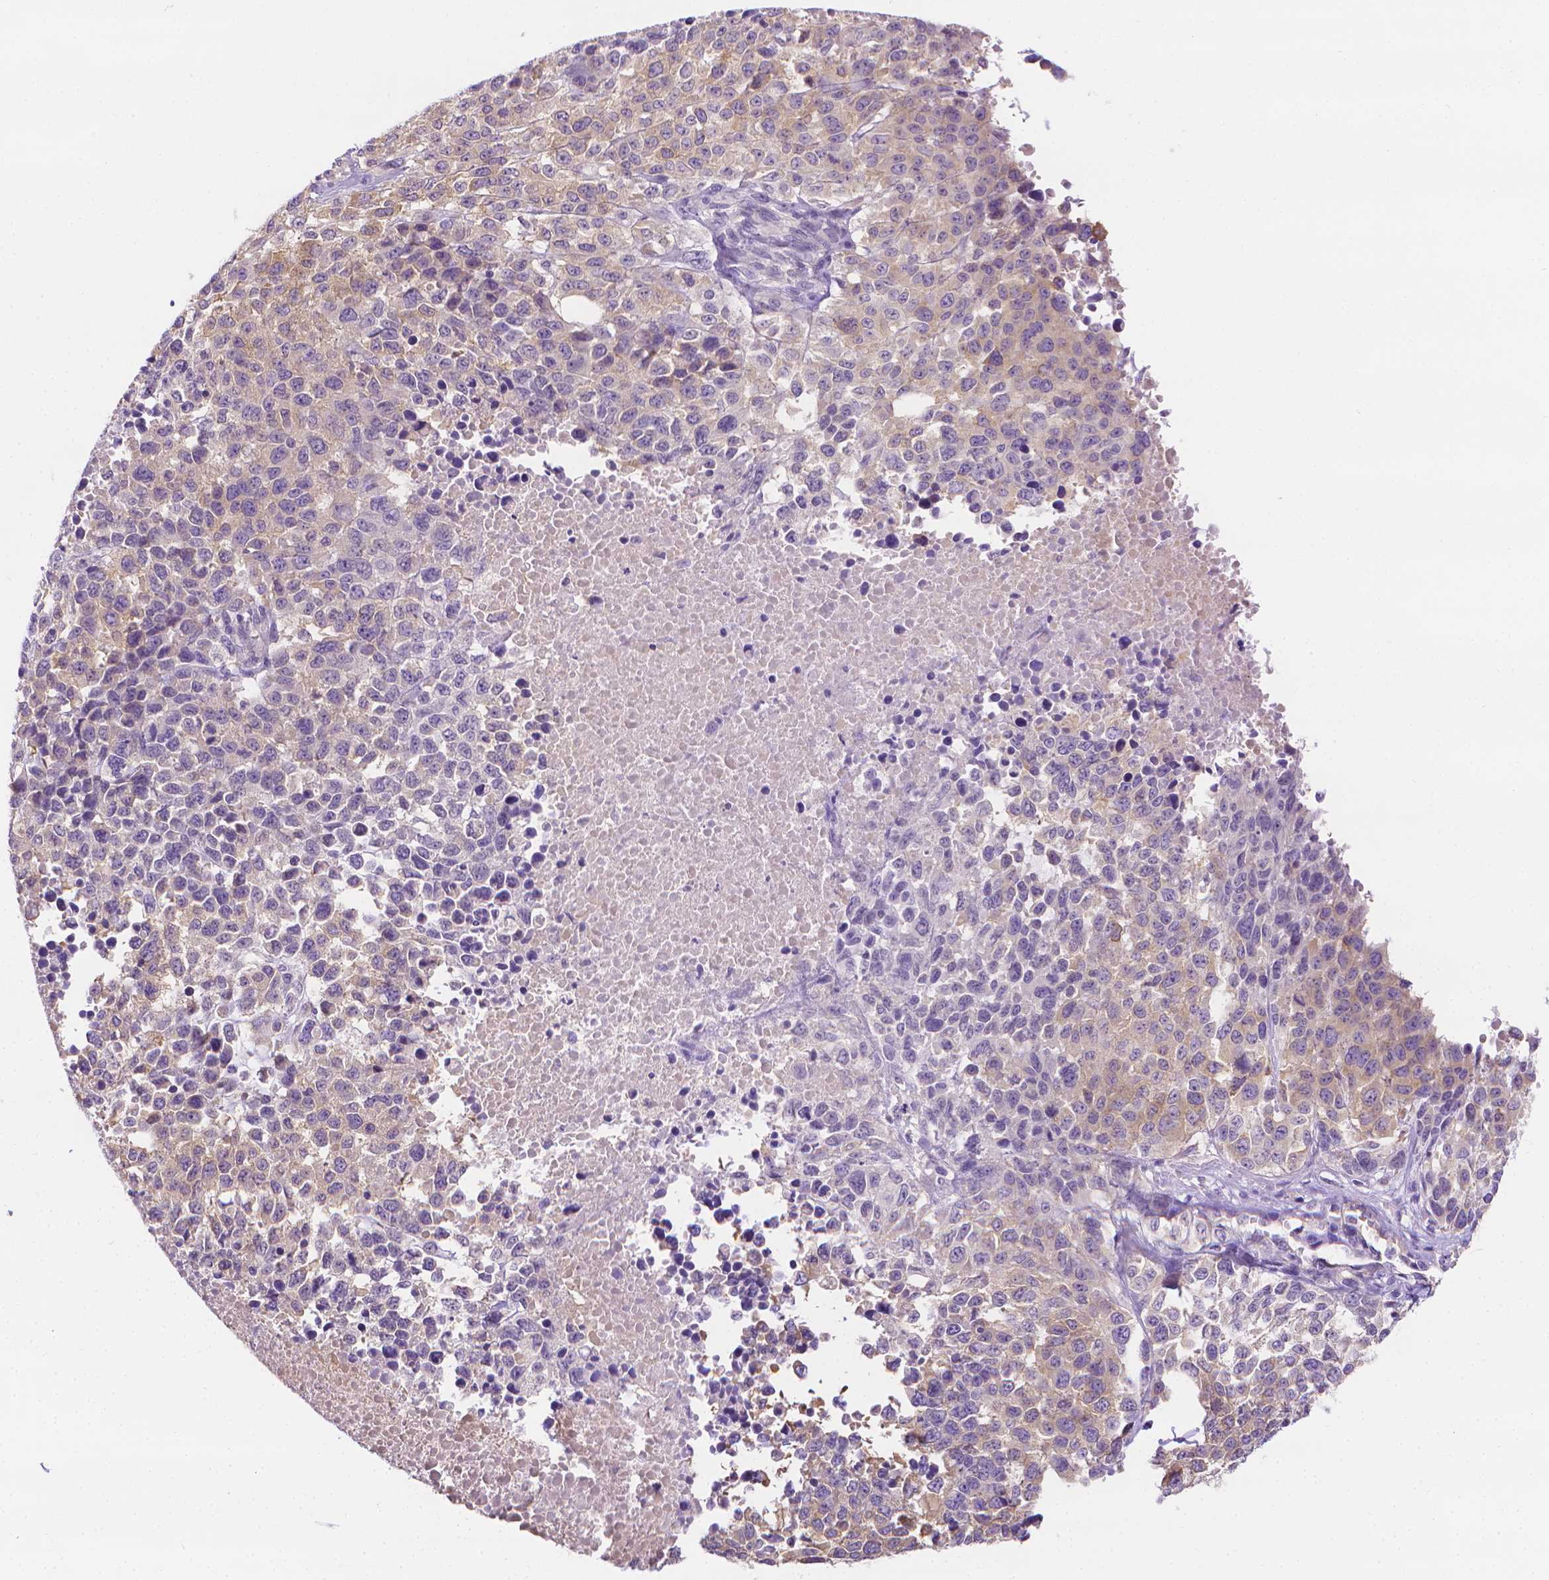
{"staining": {"intensity": "weak", "quantity": ">75%", "location": "cytoplasmic/membranous"}, "tissue": "melanoma", "cell_type": "Tumor cells", "image_type": "cancer", "snomed": [{"axis": "morphology", "description": "Malignant melanoma, Metastatic site"}, {"axis": "topography", "description": "Skin"}], "caption": "A brown stain highlights weak cytoplasmic/membranous staining of a protein in human malignant melanoma (metastatic site) tumor cells.", "gene": "FASN", "patient": {"sex": "male", "age": 84}}